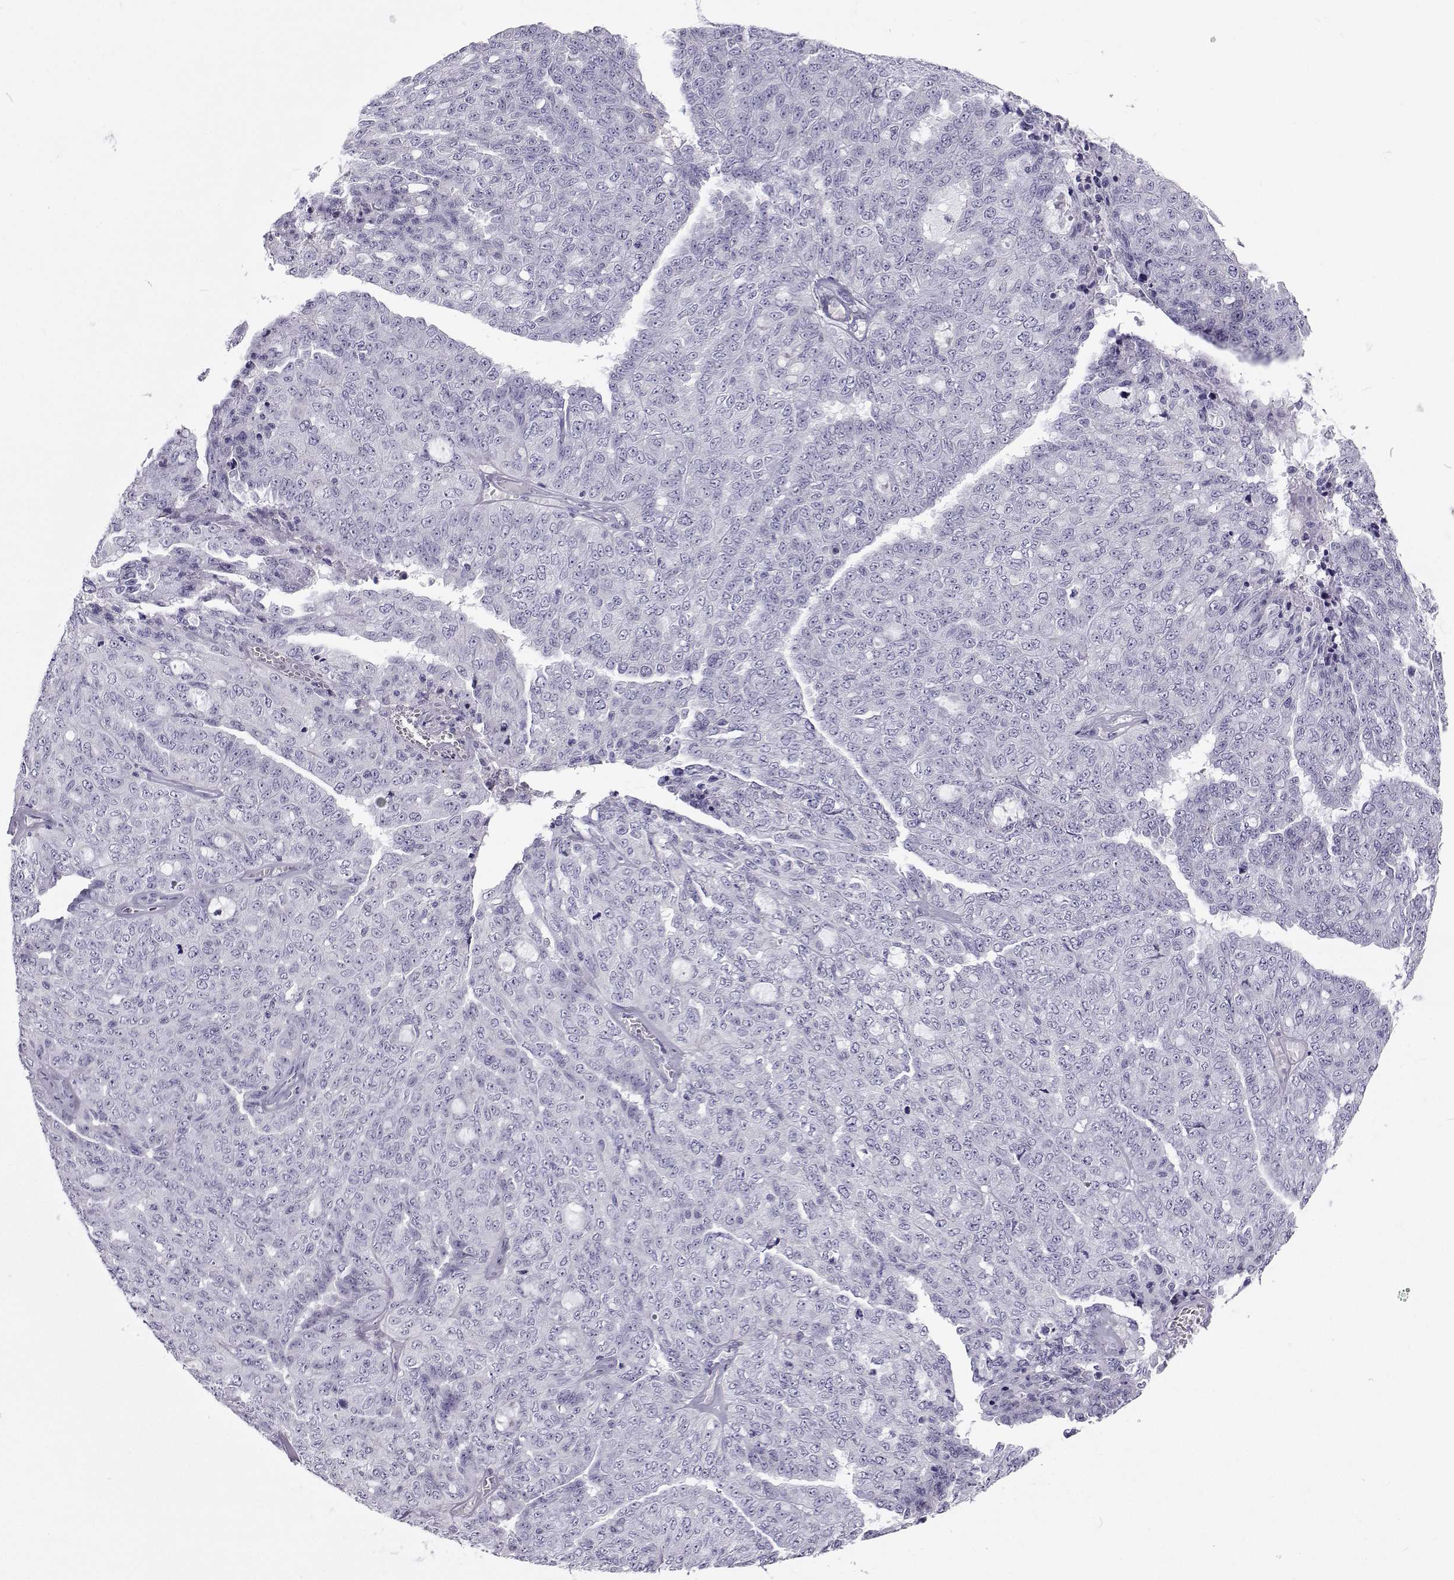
{"staining": {"intensity": "negative", "quantity": "none", "location": "none"}, "tissue": "ovarian cancer", "cell_type": "Tumor cells", "image_type": "cancer", "snomed": [{"axis": "morphology", "description": "Cystadenocarcinoma, serous, NOS"}, {"axis": "topography", "description": "Ovary"}], "caption": "Serous cystadenocarcinoma (ovarian) stained for a protein using immunohistochemistry shows no positivity tumor cells.", "gene": "GALM", "patient": {"sex": "female", "age": 71}}